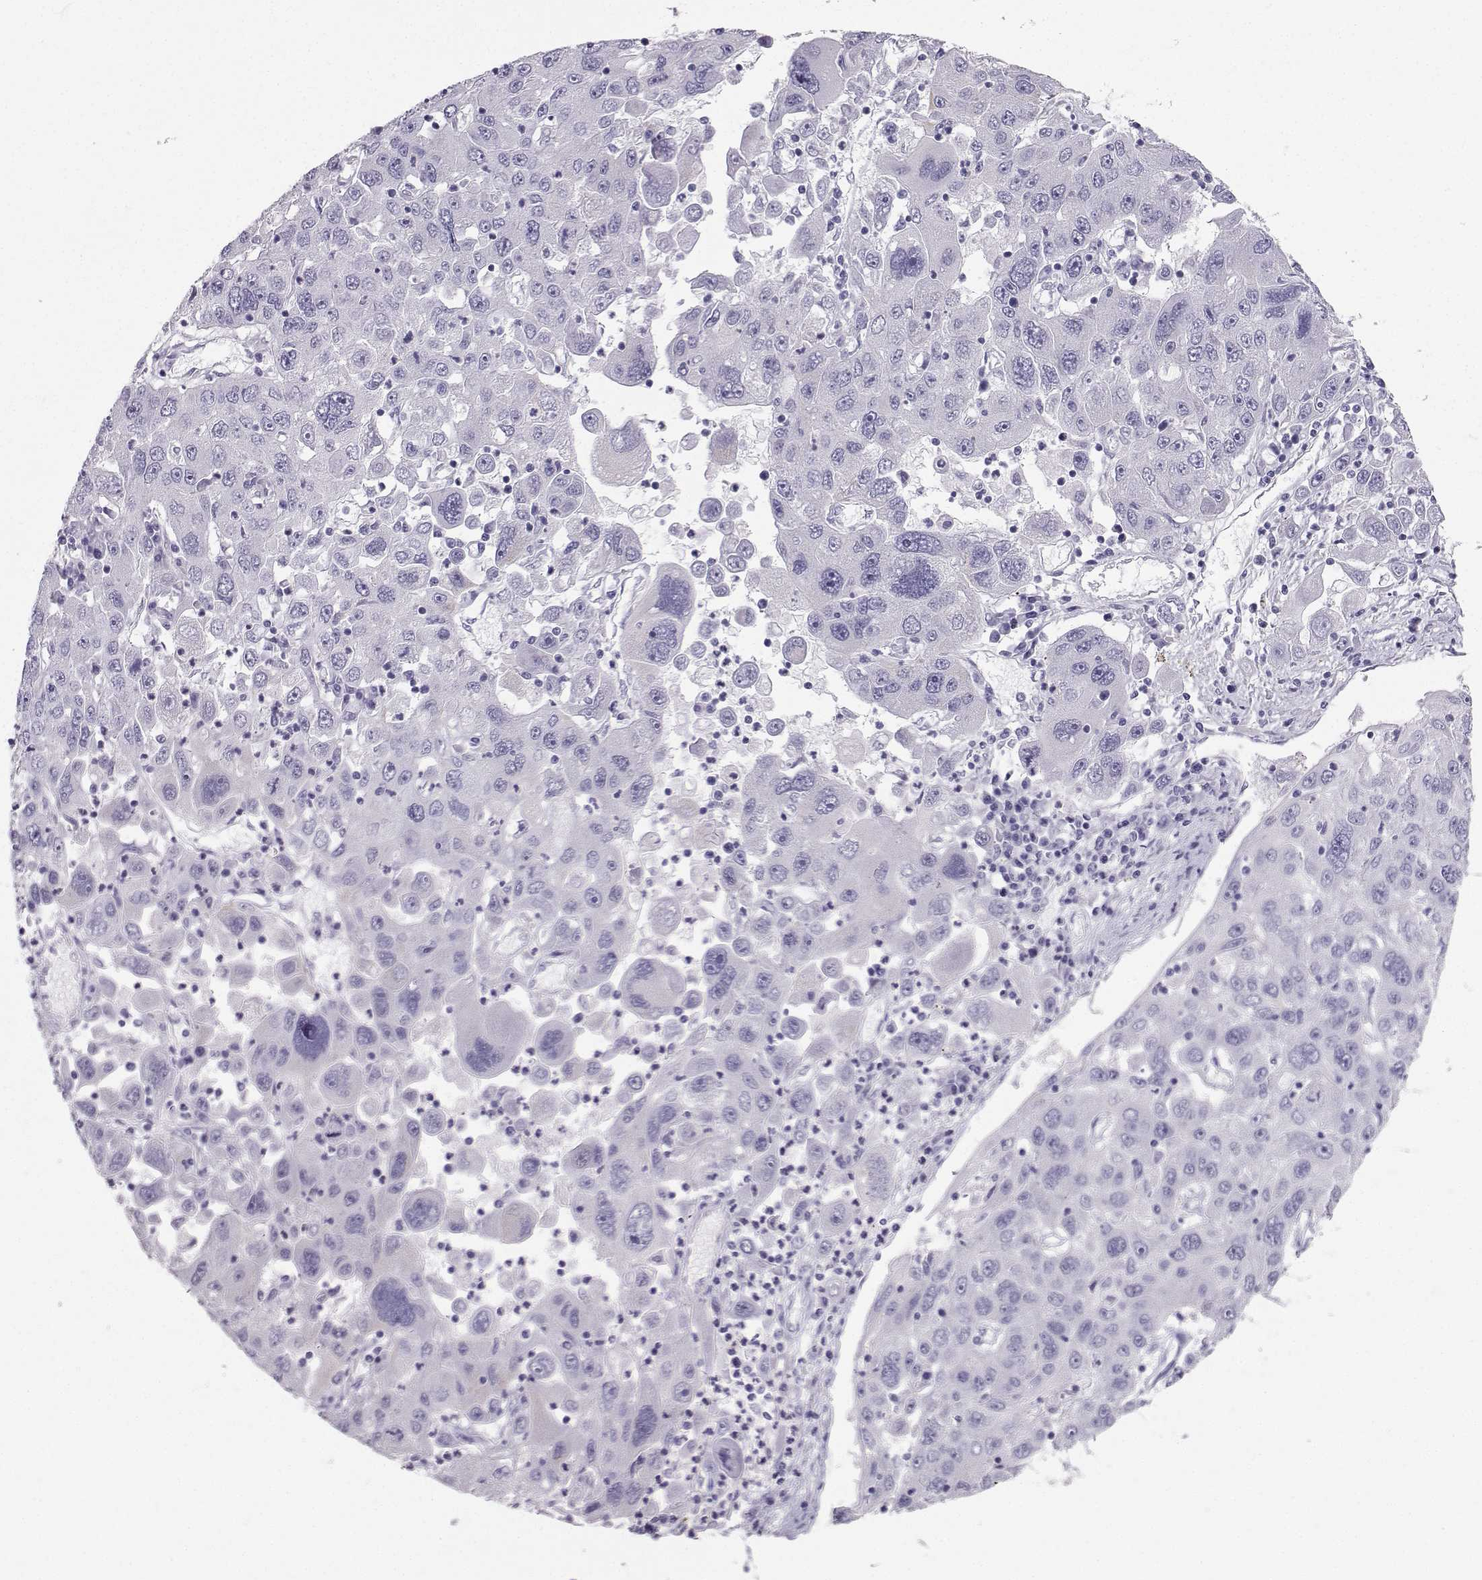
{"staining": {"intensity": "negative", "quantity": "none", "location": "none"}, "tissue": "stomach cancer", "cell_type": "Tumor cells", "image_type": "cancer", "snomed": [{"axis": "morphology", "description": "Adenocarcinoma, NOS"}, {"axis": "topography", "description": "Stomach"}], "caption": "Immunohistochemistry (IHC) photomicrograph of stomach cancer stained for a protein (brown), which shows no staining in tumor cells.", "gene": "IQCD", "patient": {"sex": "male", "age": 56}}